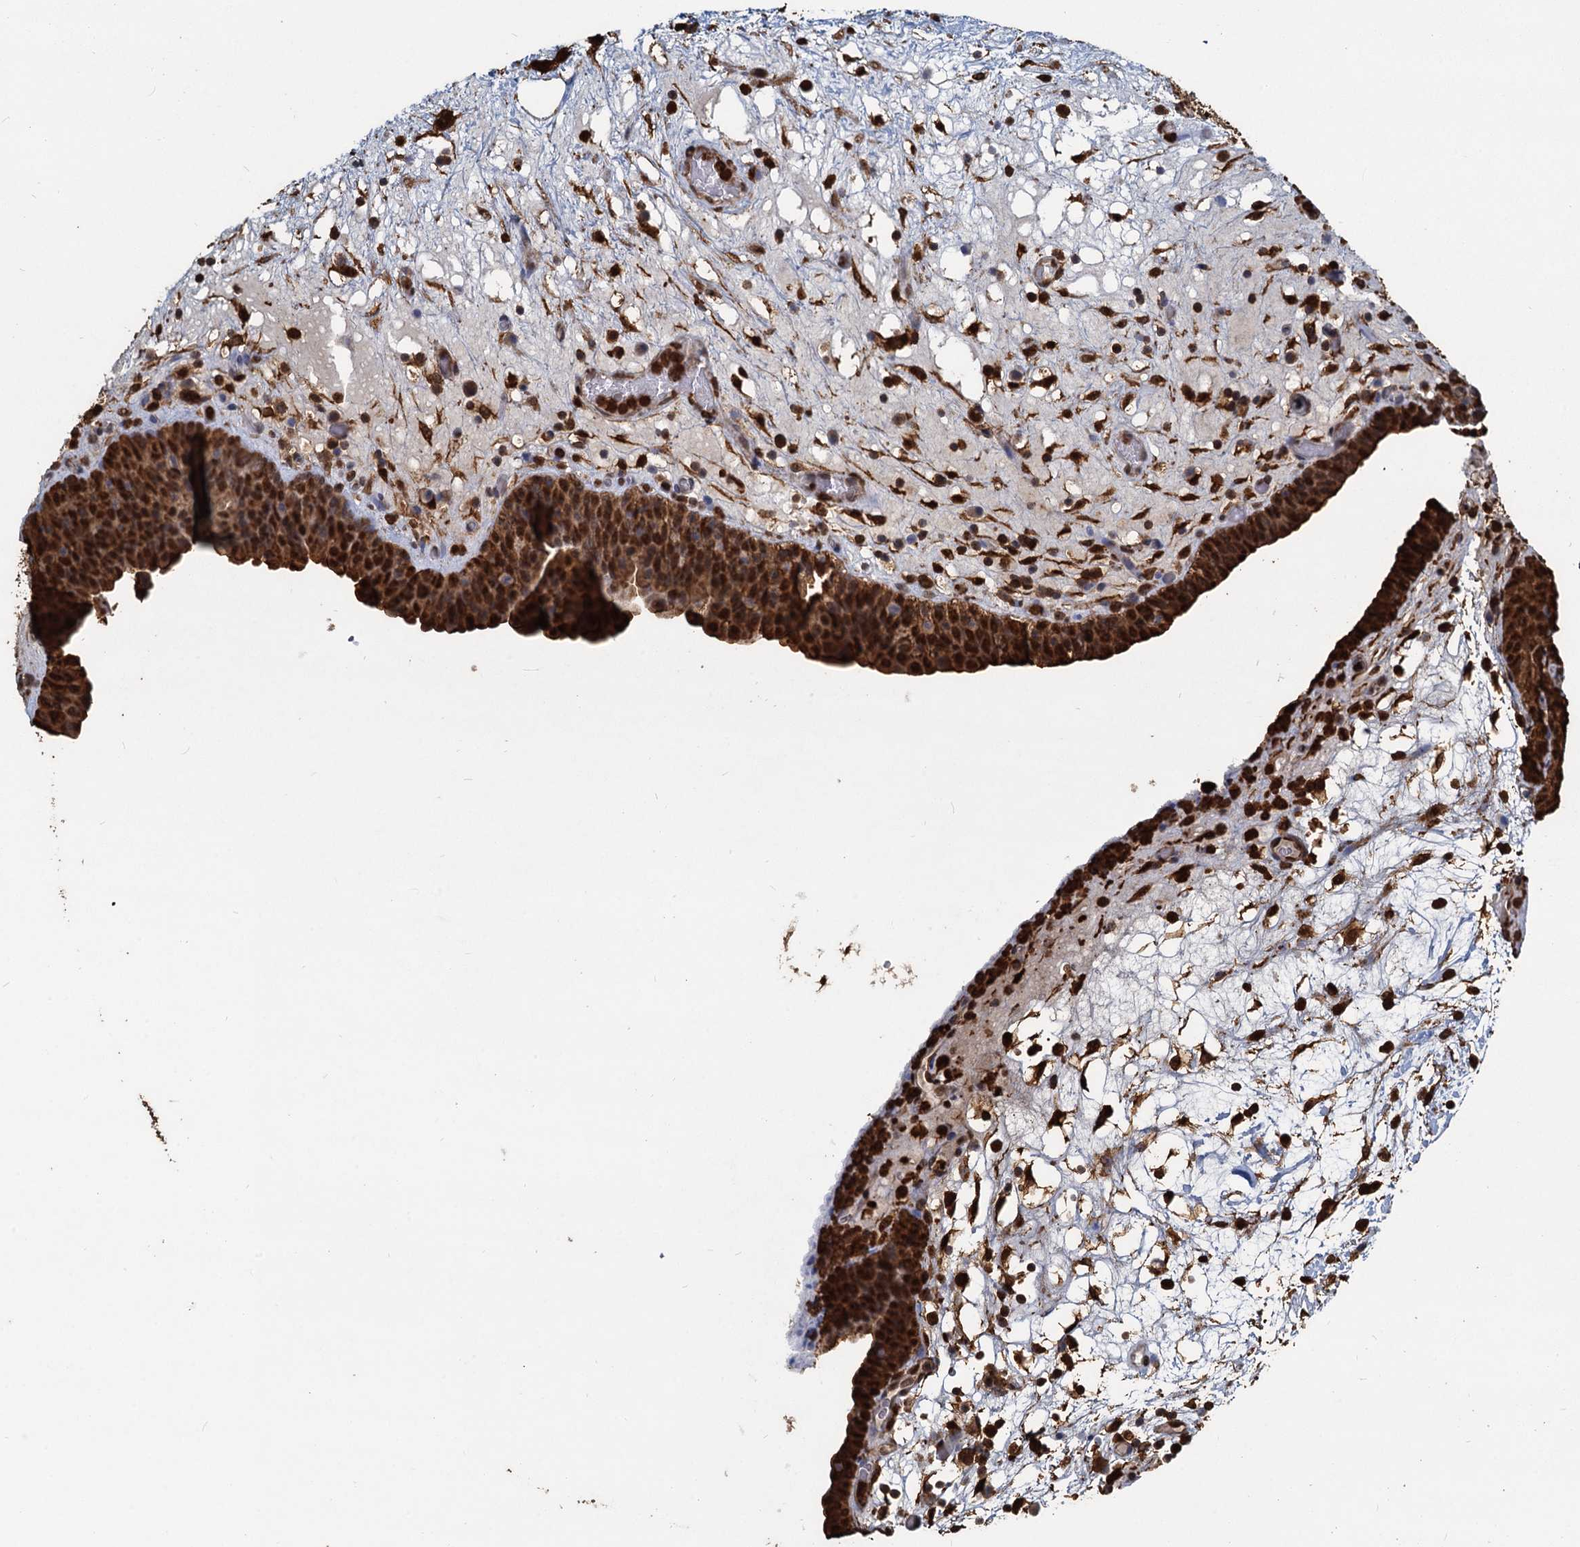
{"staining": {"intensity": "strong", "quantity": ">75%", "location": "cytoplasmic/membranous,nuclear"}, "tissue": "urinary bladder", "cell_type": "Urothelial cells", "image_type": "normal", "snomed": [{"axis": "morphology", "description": "Normal tissue, NOS"}, {"axis": "topography", "description": "Urinary bladder"}], "caption": "Immunohistochemical staining of unremarkable urinary bladder exhibits >75% levels of strong cytoplasmic/membranous,nuclear protein staining in about >75% of urothelial cells.", "gene": "S100A6", "patient": {"sex": "male", "age": 71}}